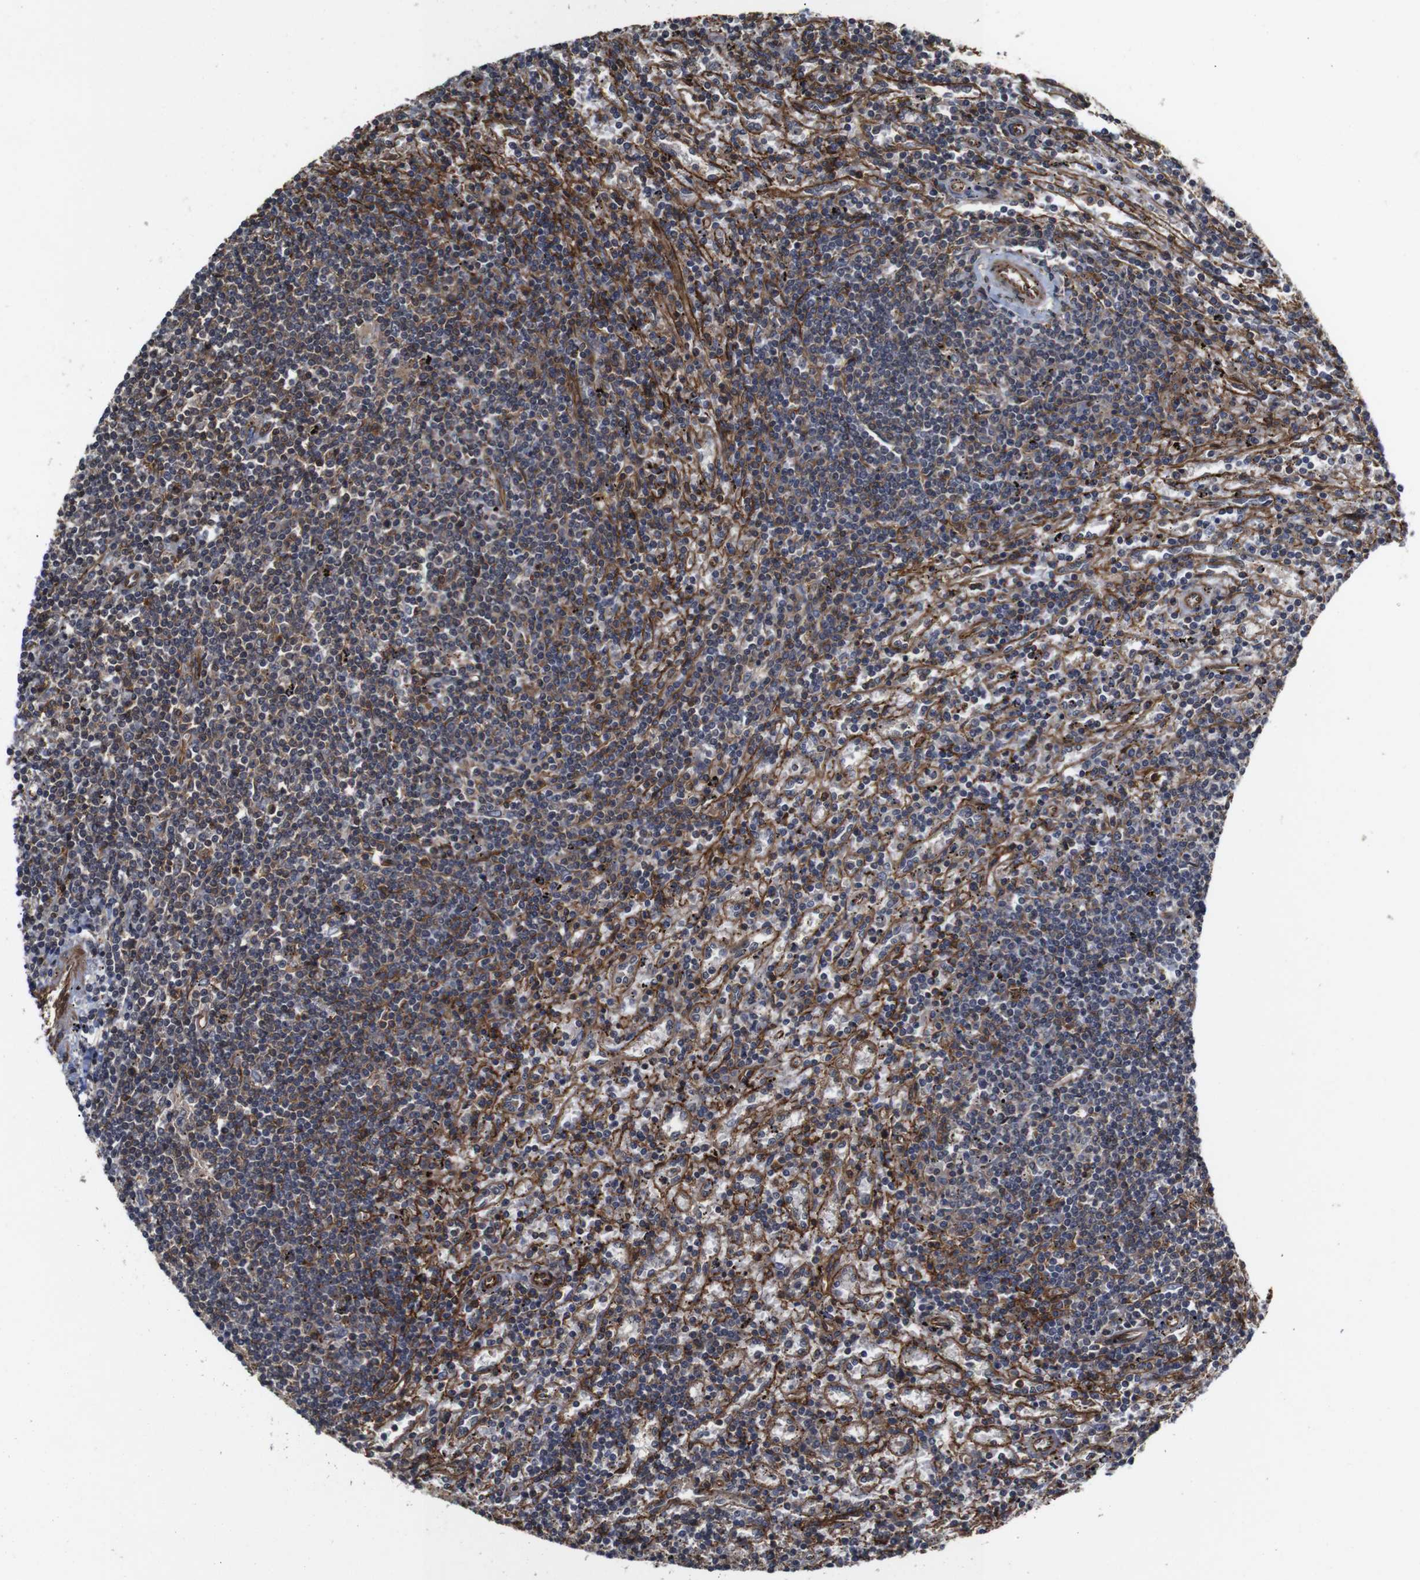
{"staining": {"intensity": "moderate", "quantity": "25%-75%", "location": "cytoplasmic/membranous"}, "tissue": "lymphoma", "cell_type": "Tumor cells", "image_type": "cancer", "snomed": [{"axis": "morphology", "description": "Malignant lymphoma, non-Hodgkin's type, Low grade"}, {"axis": "topography", "description": "Spleen"}], "caption": "Human lymphoma stained with a brown dye demonstrates moderate cytoplasmic/membranous positive positivity in about 25%-75% of tumor cells.", "gene": "NANOS1", "patient": {"sex": "male", "age": 76}}